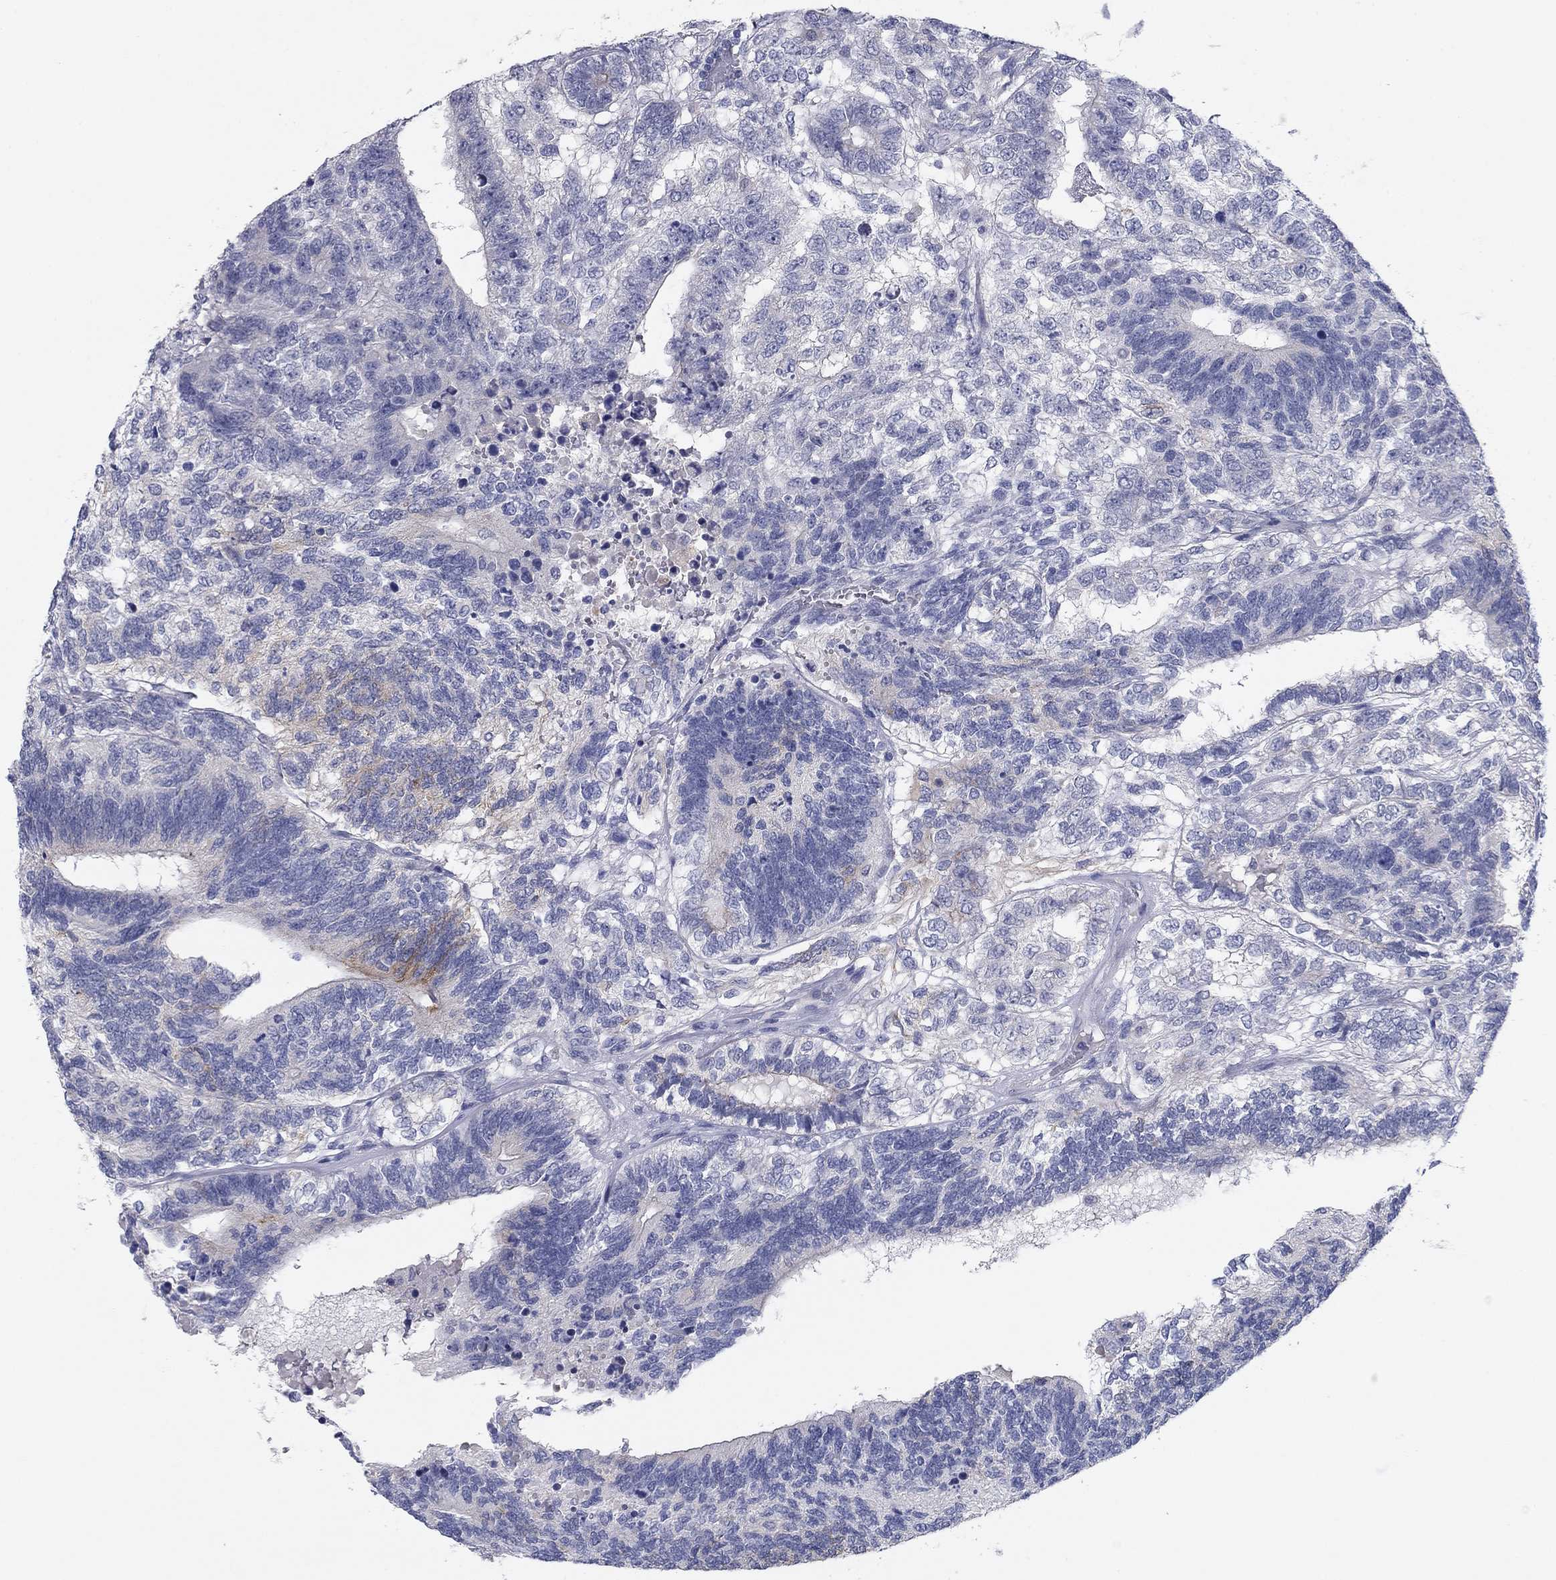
{"staining": {"intensity": "negative", "quantity": "none", "location": "none"}, "tissue": "testis cancer", "cell_type": "Tumor cells", "image_type": "cancer", "snomed": [{"axis": "morphology", "description": "Seminoma, NOS"}, {"axis": "morphology", "description": "Carcinoma, Embryonal, NOS"}, {"axis": "topography", "description": "Testis"}], "caption": "IHC of testis embryonal carcinoma displays no staining in tumor cells. (Brightfield microscopy of DAB (3,3'-diaminobenzidine) immunohistochemistry (IHC) at high magnification).", "gene": "CNTNAP4", "patient": {"sex": "male", "age": 41}}